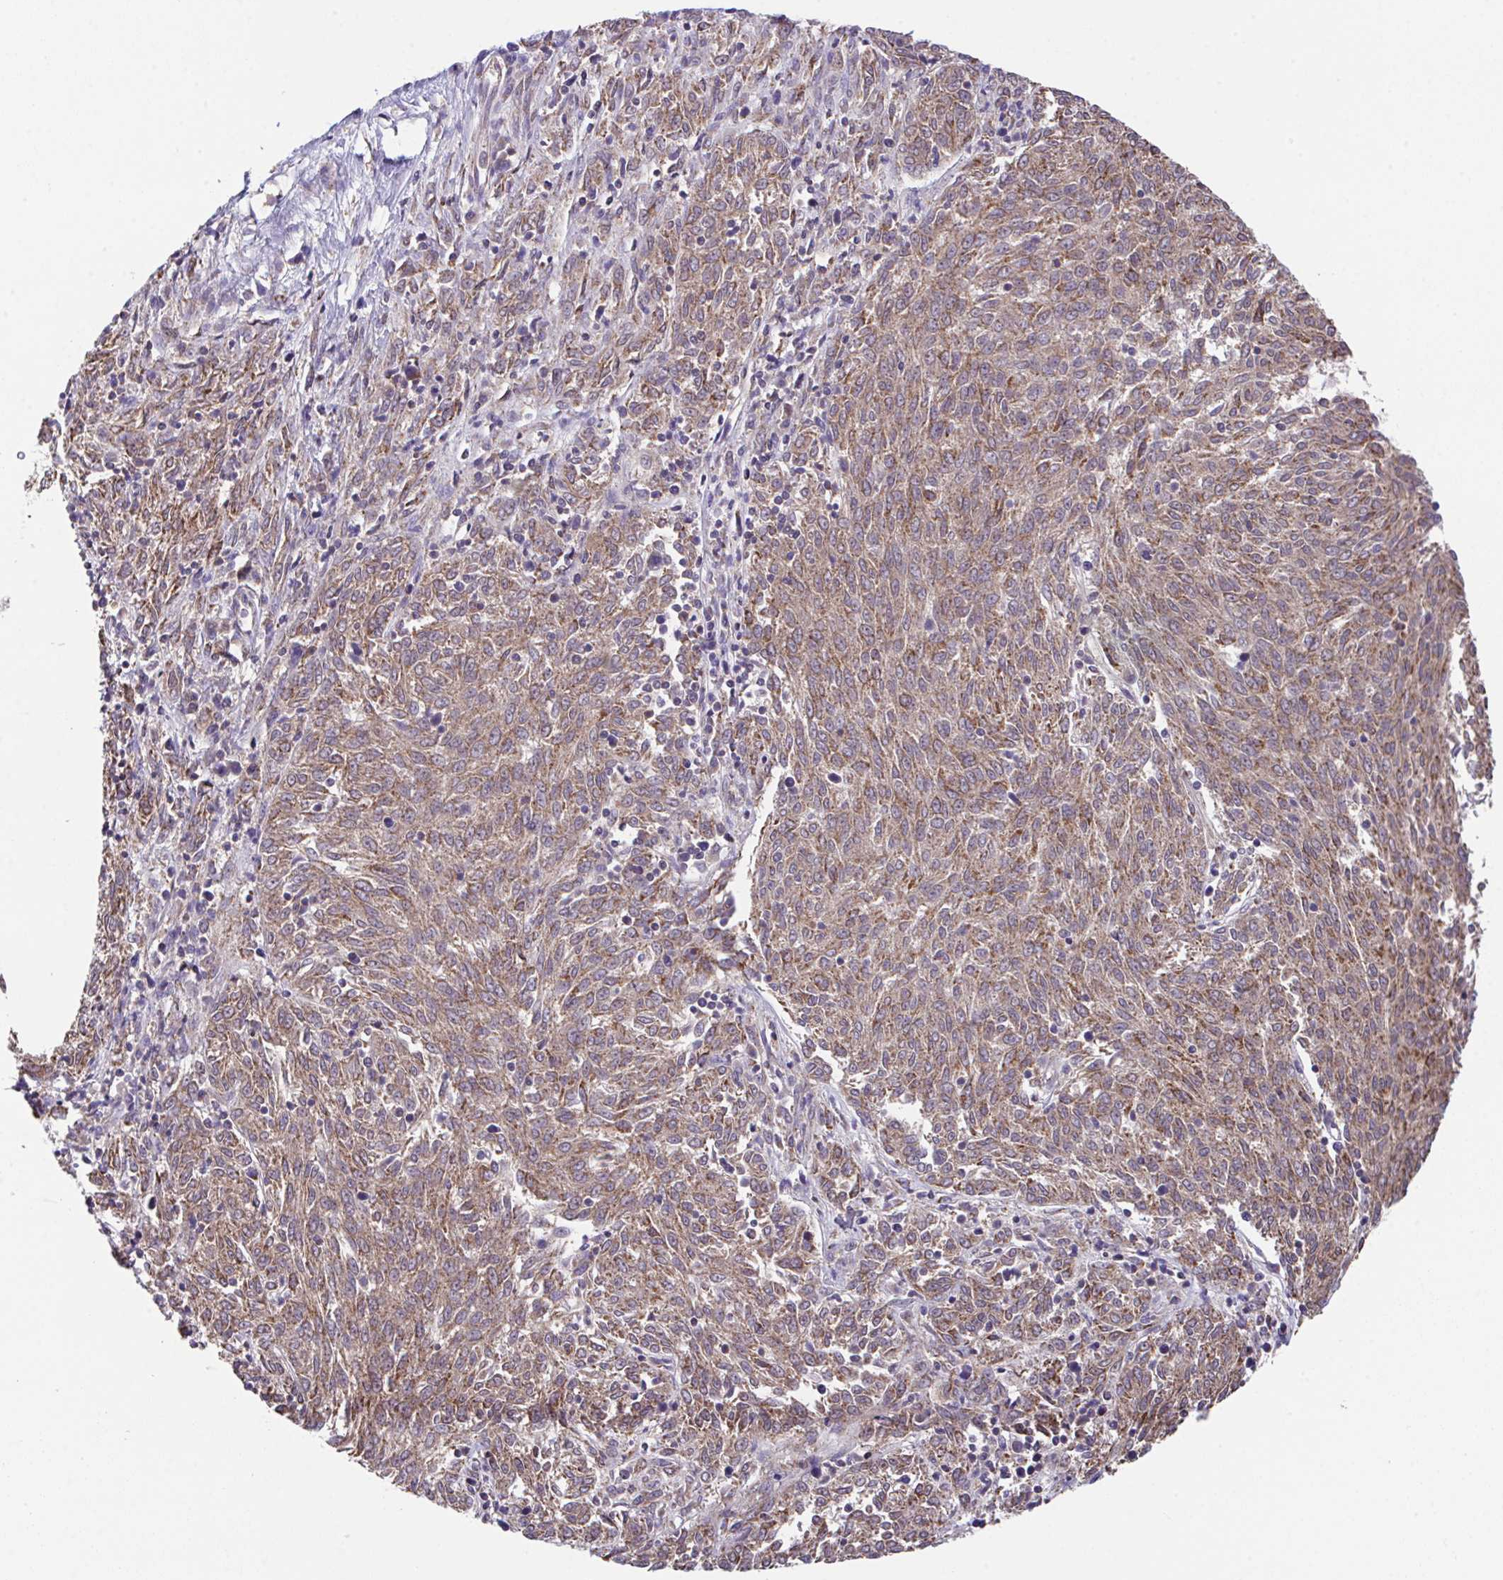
{"staining": {"intensity": "moderate", "quantity": ">75%", "location": "cytoplasmic/membranous"}, "tissue": "melanoma", "cell_type": "Tumor cells", "image_type": "cancer", "snomed": [{"axis": "morphology", "description": "Malignant melanoma, NOS"}, {"axis": "topography", "description": "Skin"}], "caption": "Protein staining reveals moderate cytoplasmic/membranous positivity in about >75% of tumor cells in melanoma.", "gene": "PCMTD2", "patient": {"sex": "female", "age": 72}}